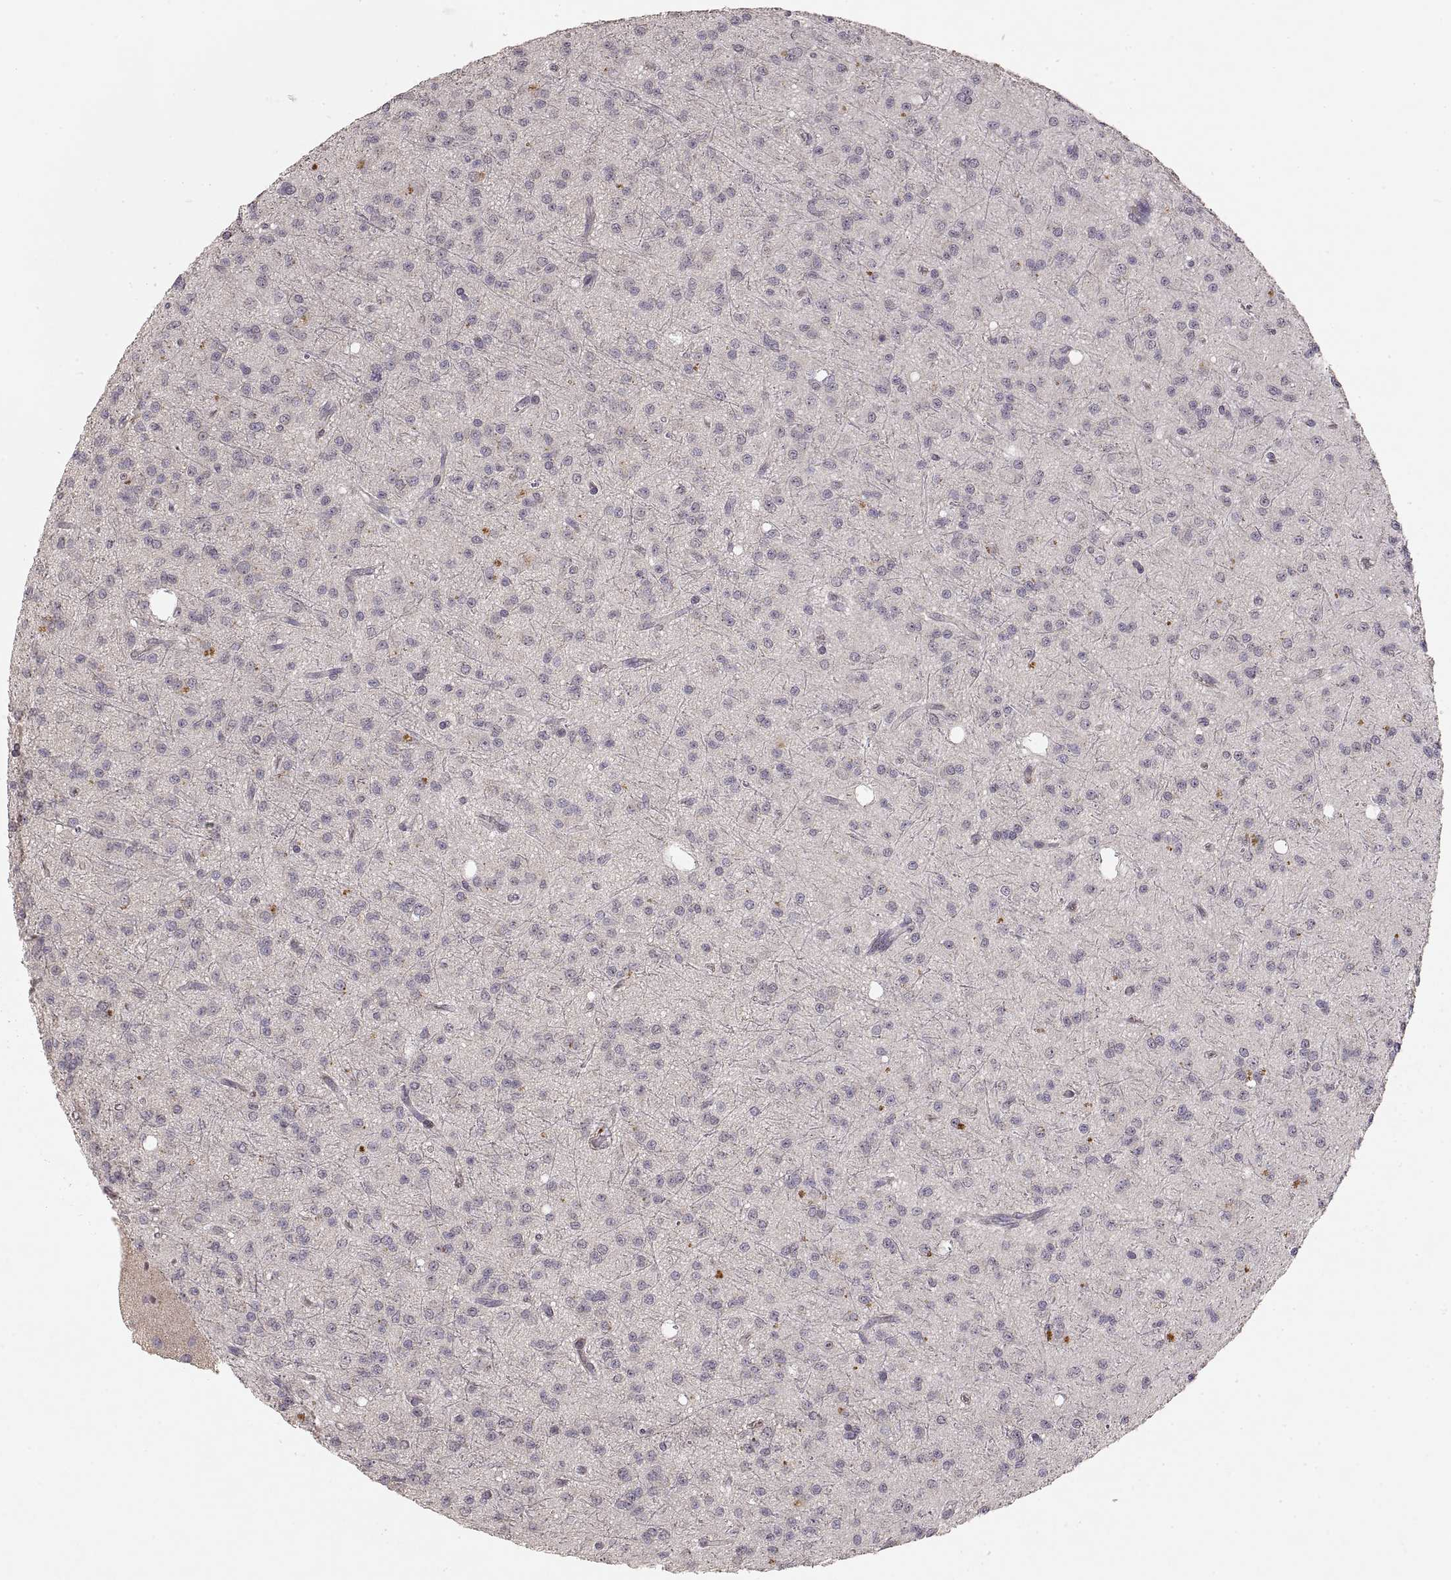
{"staining": {"intensity": "negative", "quantity": "none", "location": "none"}, "tissue": "glioma", "cell_type": "Tumor cells", "image_type": "cancer", "snomed": [{"axis": "morphology", "description": "Glioma, malignant, Low grade"}, {"axis": "topography", "description": "Brain"}], "caption": "The image demonstrates no significant positivity in tumor cells of malignant glioma (low-grade).", "gene": "LAMC2", "patient": {"sex": "male", "age": 27}}